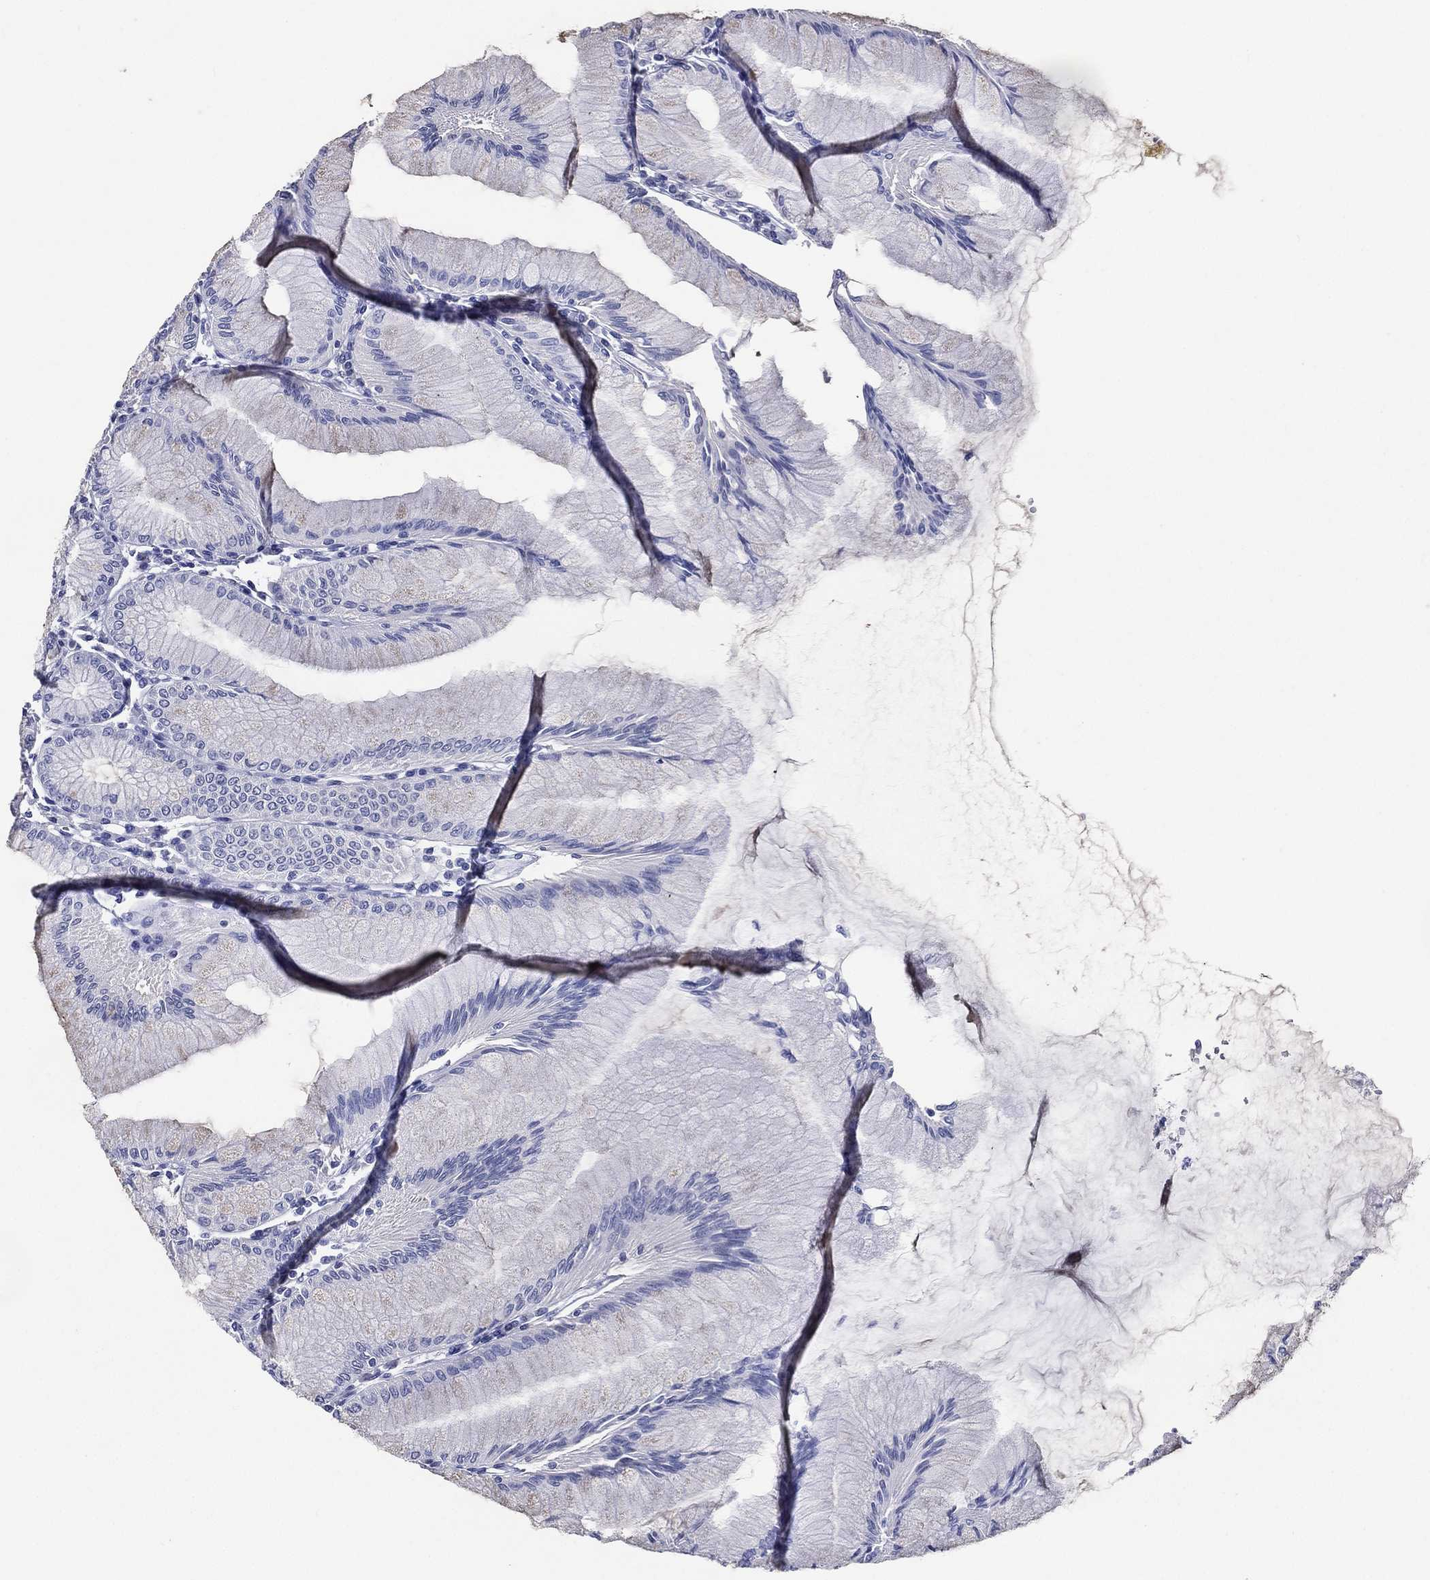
{"staining": {"intensity": "negative", "quantity": "none", "location": "none"}, "tissue": "stomach", "cell_type": "Glandular cells", "image_type": "normal", "snomed": [{"axis": "morphology", "description": "Normal tissue, NOS"}, {"axis": "topography", "description": "Stomach"}], "caption": "Immunohistochemistry (IHC) micrograph of normal stomach stained for a protein (brown), which shows no expression in glandular cells. The staining was performed using DAB (3,3'-diaminobenzidine) to visualize the protein expression in brown, while the nuclei were stained in blue with hematoxylin (Magnification: 20x).", "gene": "ACE2", "patient": {"sex": "female", "age": 57}}